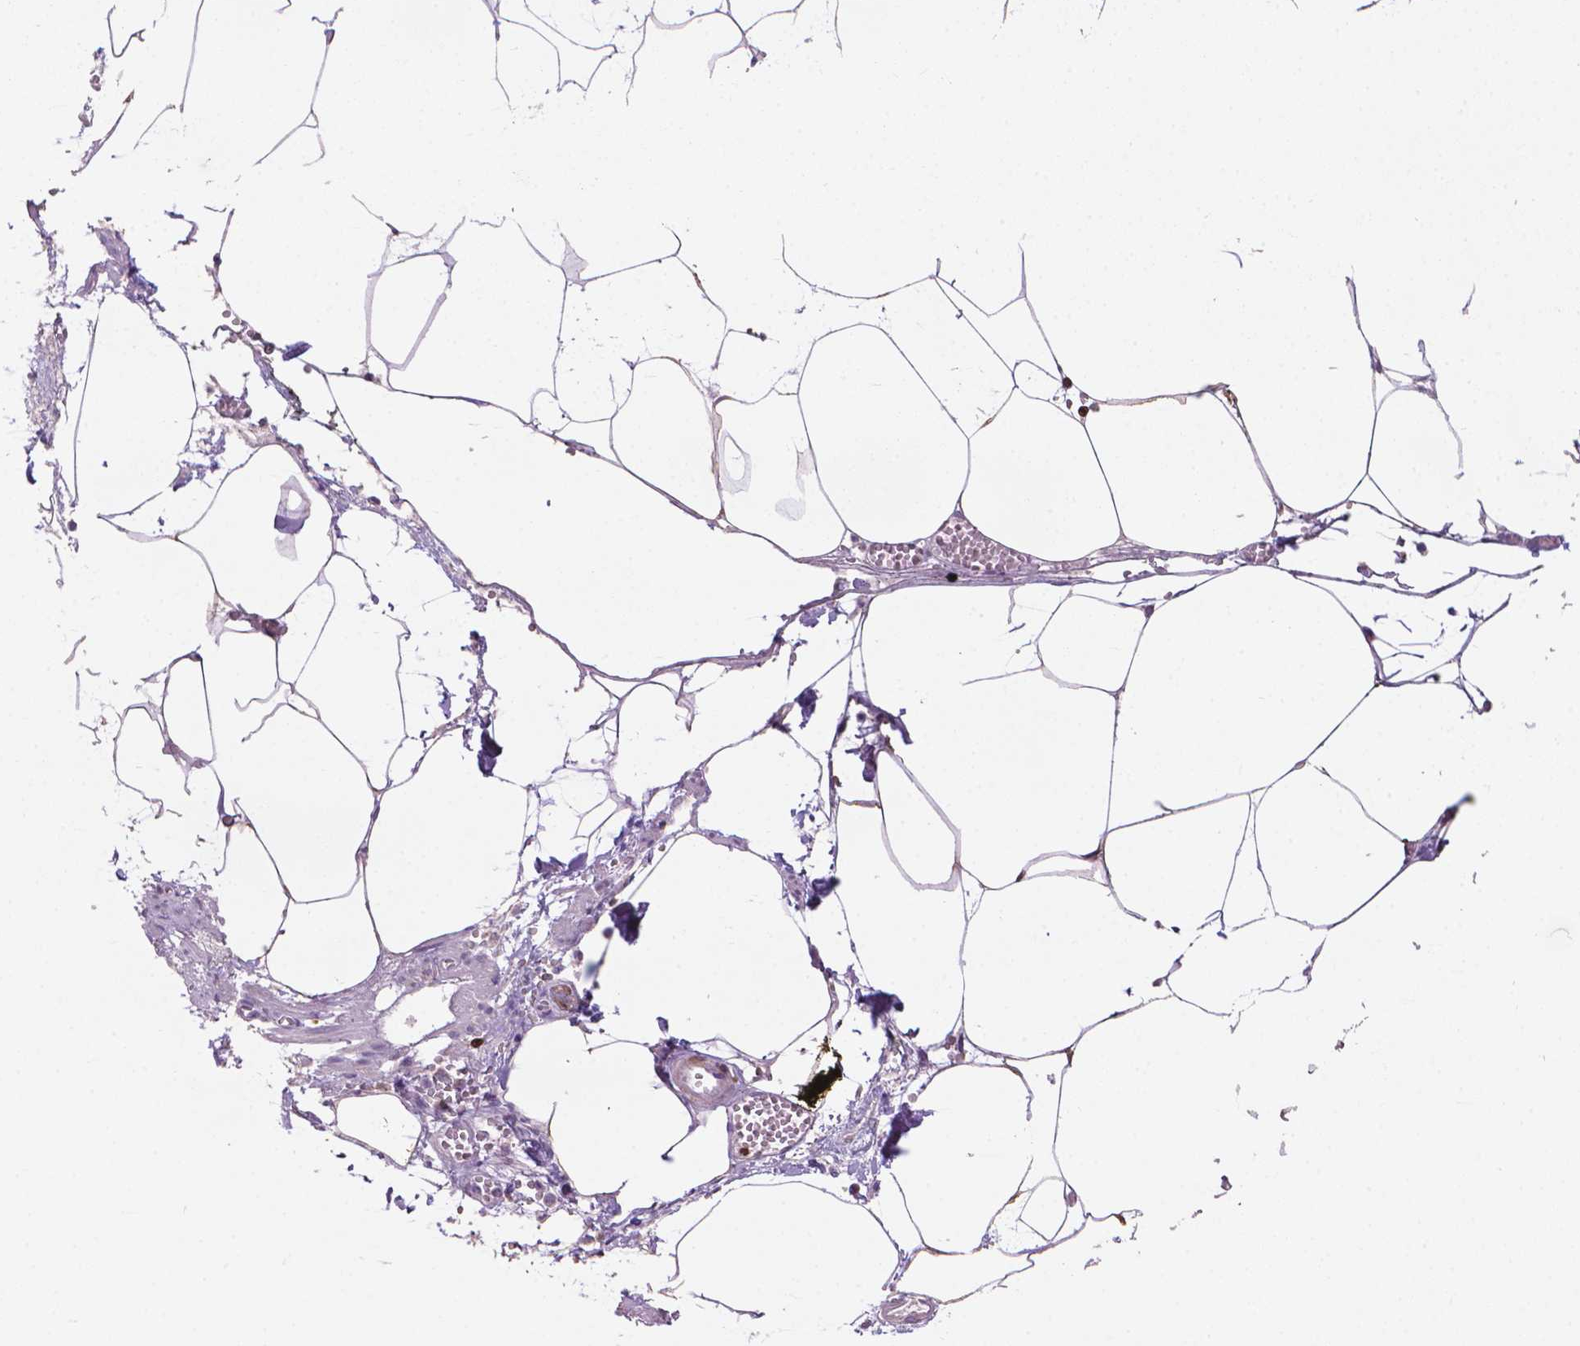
{"staining": {"intensity": "moderate", "quantity": "<25%", "location": "cytoplasmic/membranous"}, "tissue": "adipose tissue", "cell_type": "Adipocytes", "image_type": "normal", "snomed": [{"axis": "morphology", "description": "Normal tissue, NOS"}, {"axis": "topography", "description": "Adipose tissue"}, {"axis": "topography", "description": "Pancreas"}, {"axis": "topography", "description": "Peripheral nerve tissue"}], "caption": "Human adipose tissue stained for a protein (brown) demonstrates moderate cytoplasmic/membranous positive staining in about <25% of adipocytes.", "gene": "BCL2", "patient": {"sex": "female", "age": 58}}